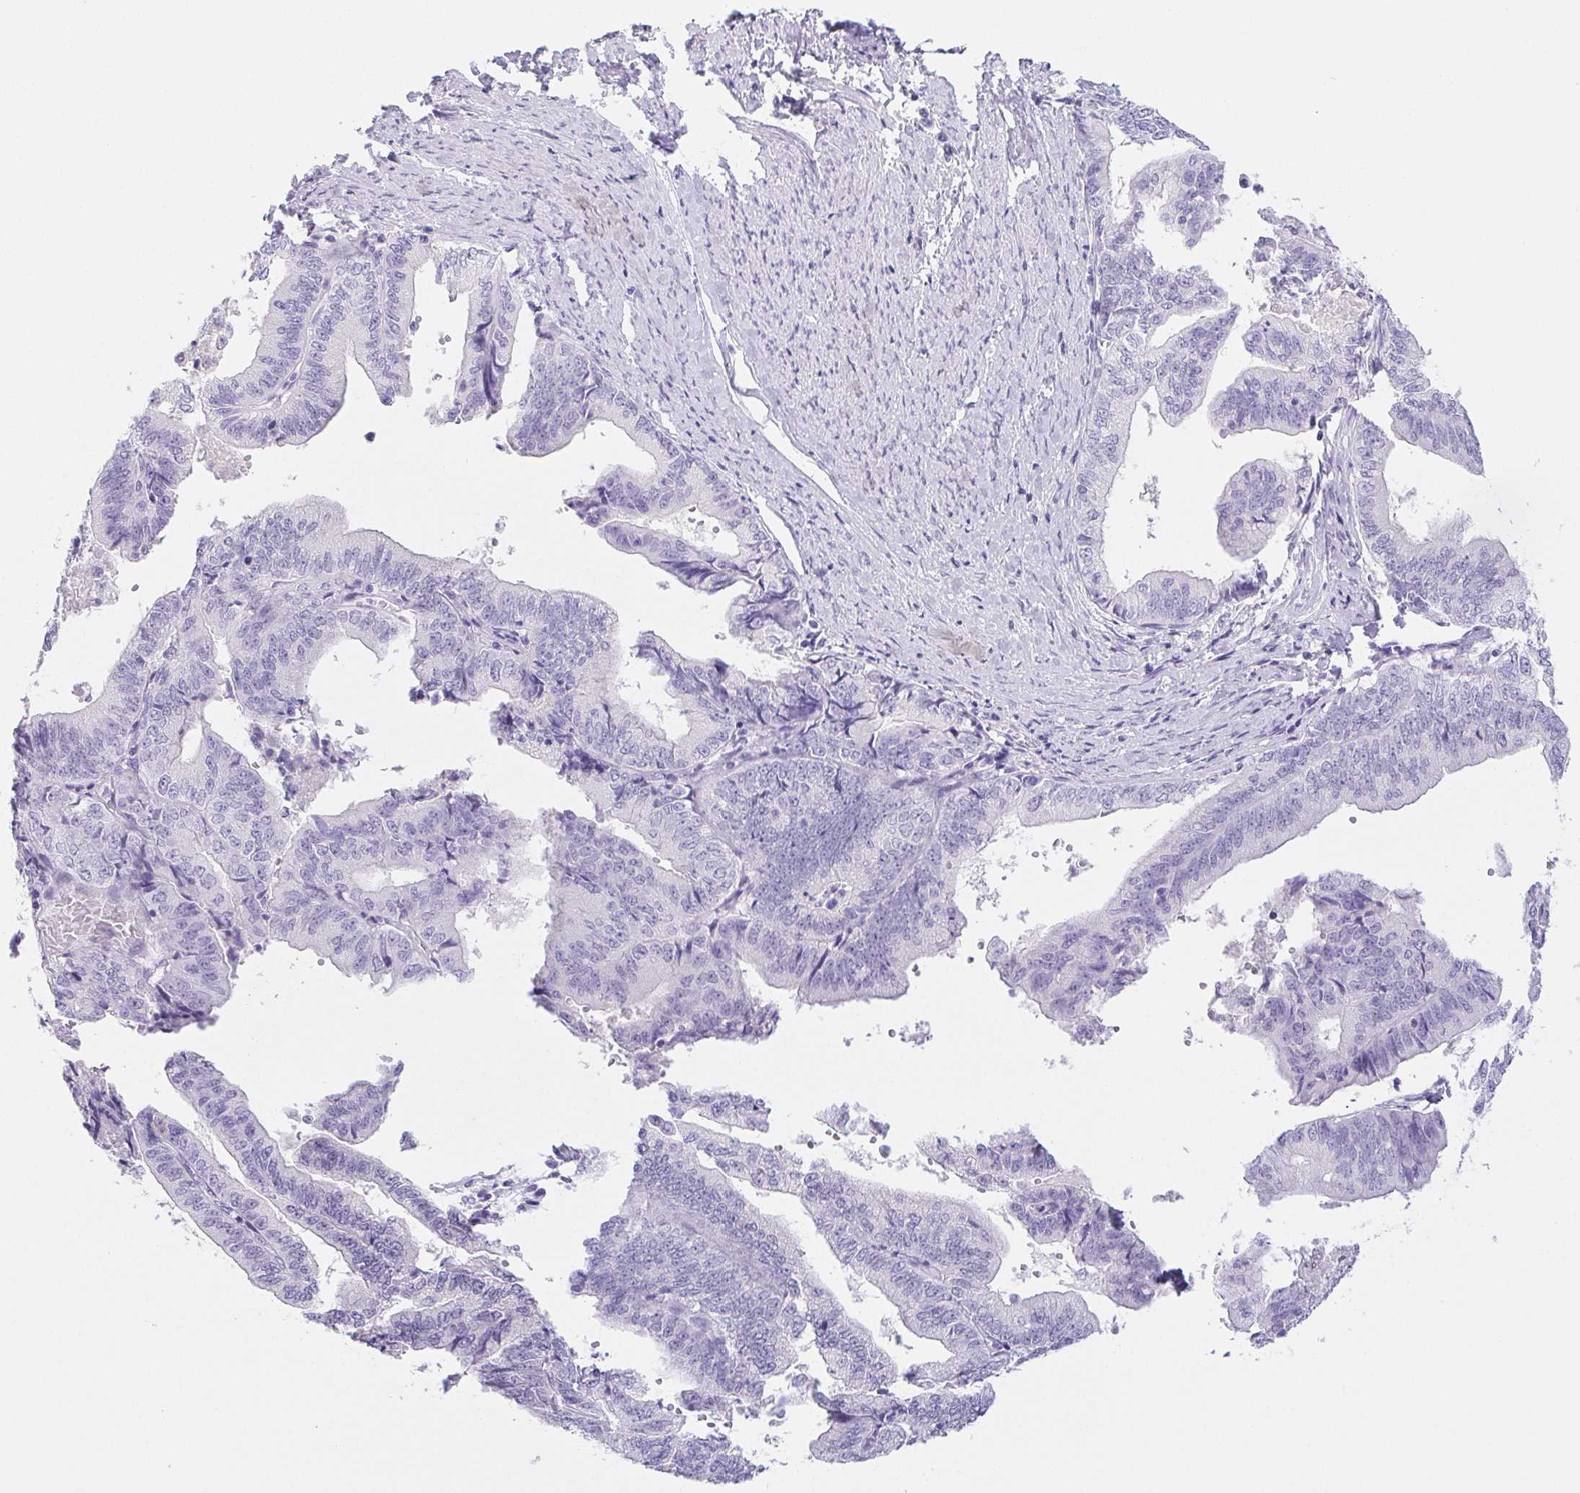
{"staining": {"intensity": "negative", "quantity": "none", "location": "none"}, "tissue": "endometrial cancer", "cell_type": "Tumor cells", "image_type": "cancer", "snomed": [{"axis": "morphology", "description": "Adenocarcinoma, NOS"}, {"axis": "topography", "description": "Endometrium"}], "caption": "A high-resolution photomicrograph shows immunohistochemistry staining of endometrial cancer, which reveals no significant staining in tumor cells.", "gene": "PNLIP", "patient": {"sex": "female", "age": 65}}